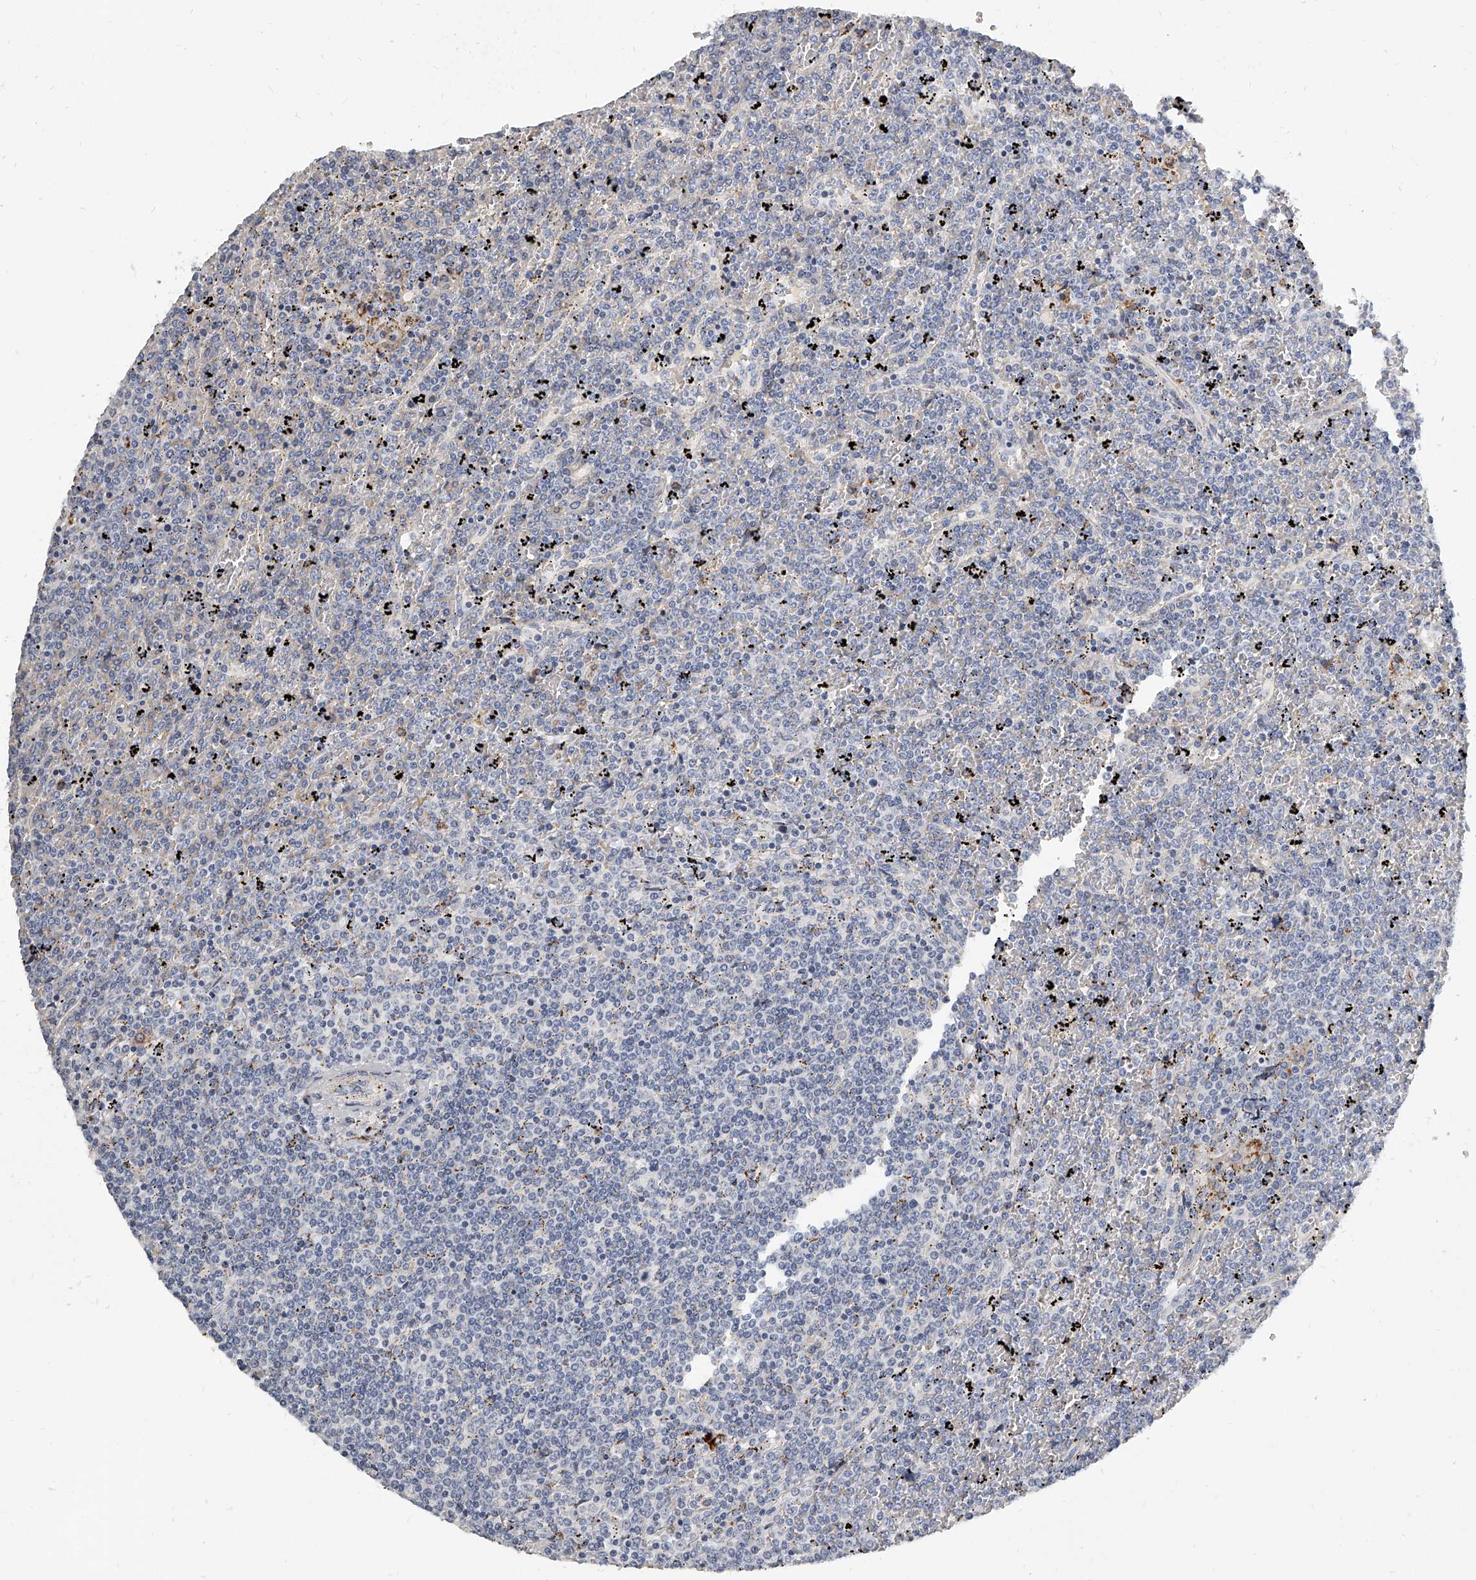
{"staining": {"intensity": "negative", "quantity": "none", "location": "none"}, "tissue": "lymphoma", "cell_type": "Tumor cells", "image_type": "cancer", "snomed": [{"axis": "morphology", "description": "Malignant lymphoma, non-Hodgkin's type, Low grade"}, {"axis": "topography", "description": "Spleen"}], "caption": "DAB immunohistochemical staining of lymphoma shows no significant expression in tumor cells.", "gene": "KLHL7", "patient": {"sex": "female", "age": 19}}